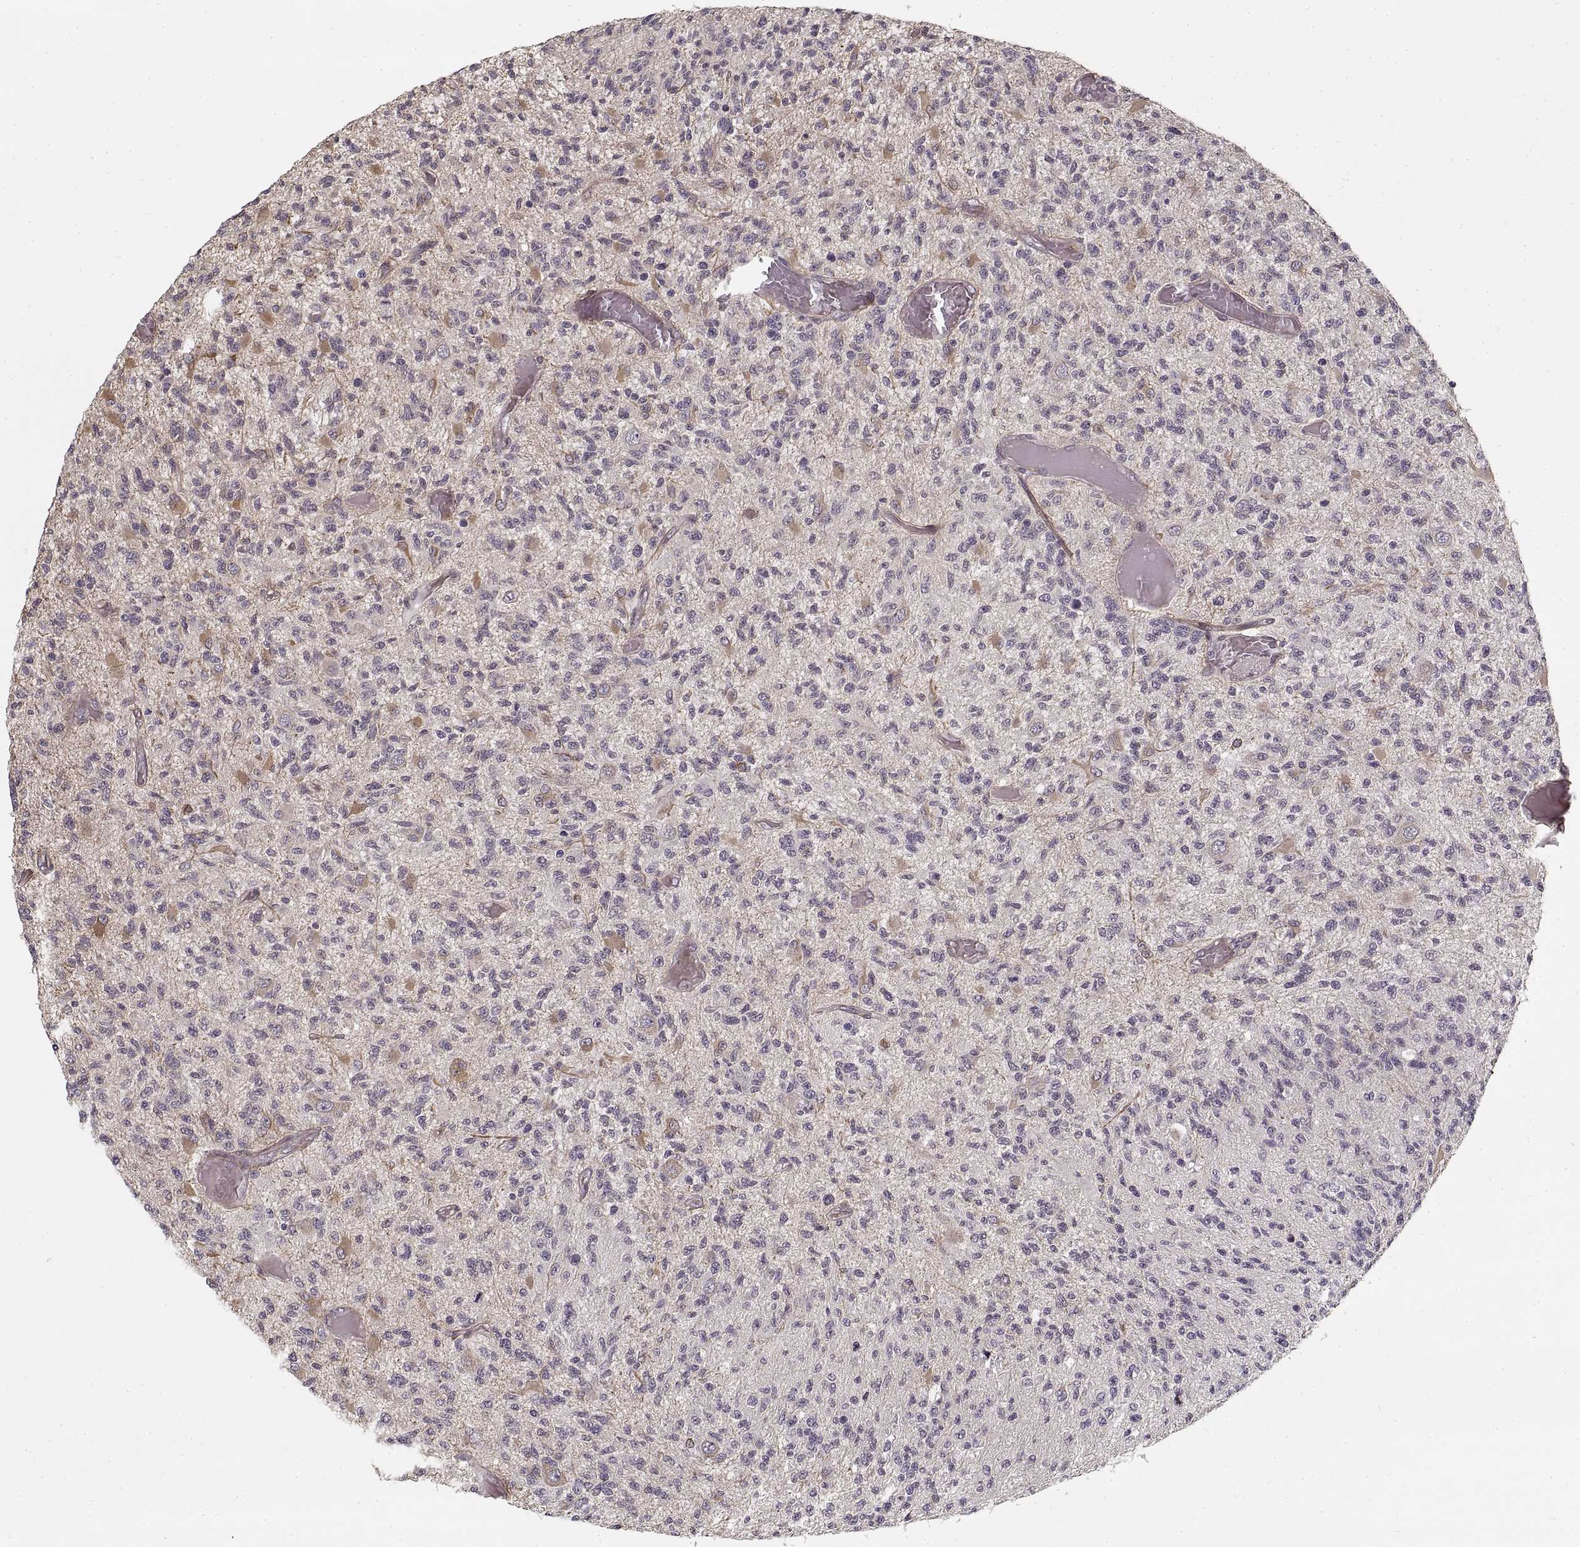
{"staining": {"intensity": "negative", "quantity": "none", "location": "none"}, "tissue": "glioma", "cell_type": "Tumor cells", "image_type": "cancer", "snomed": [{"axis": "morphology", "description": "Glioma, malignant, High grade"}, {"axis": "topography", "description": "Brain"}], "caption": "Tumor cells are negative for protein expression in human glioma.", "gene": "LAMB2", "patient": {"sex": "female", "age": 63}}